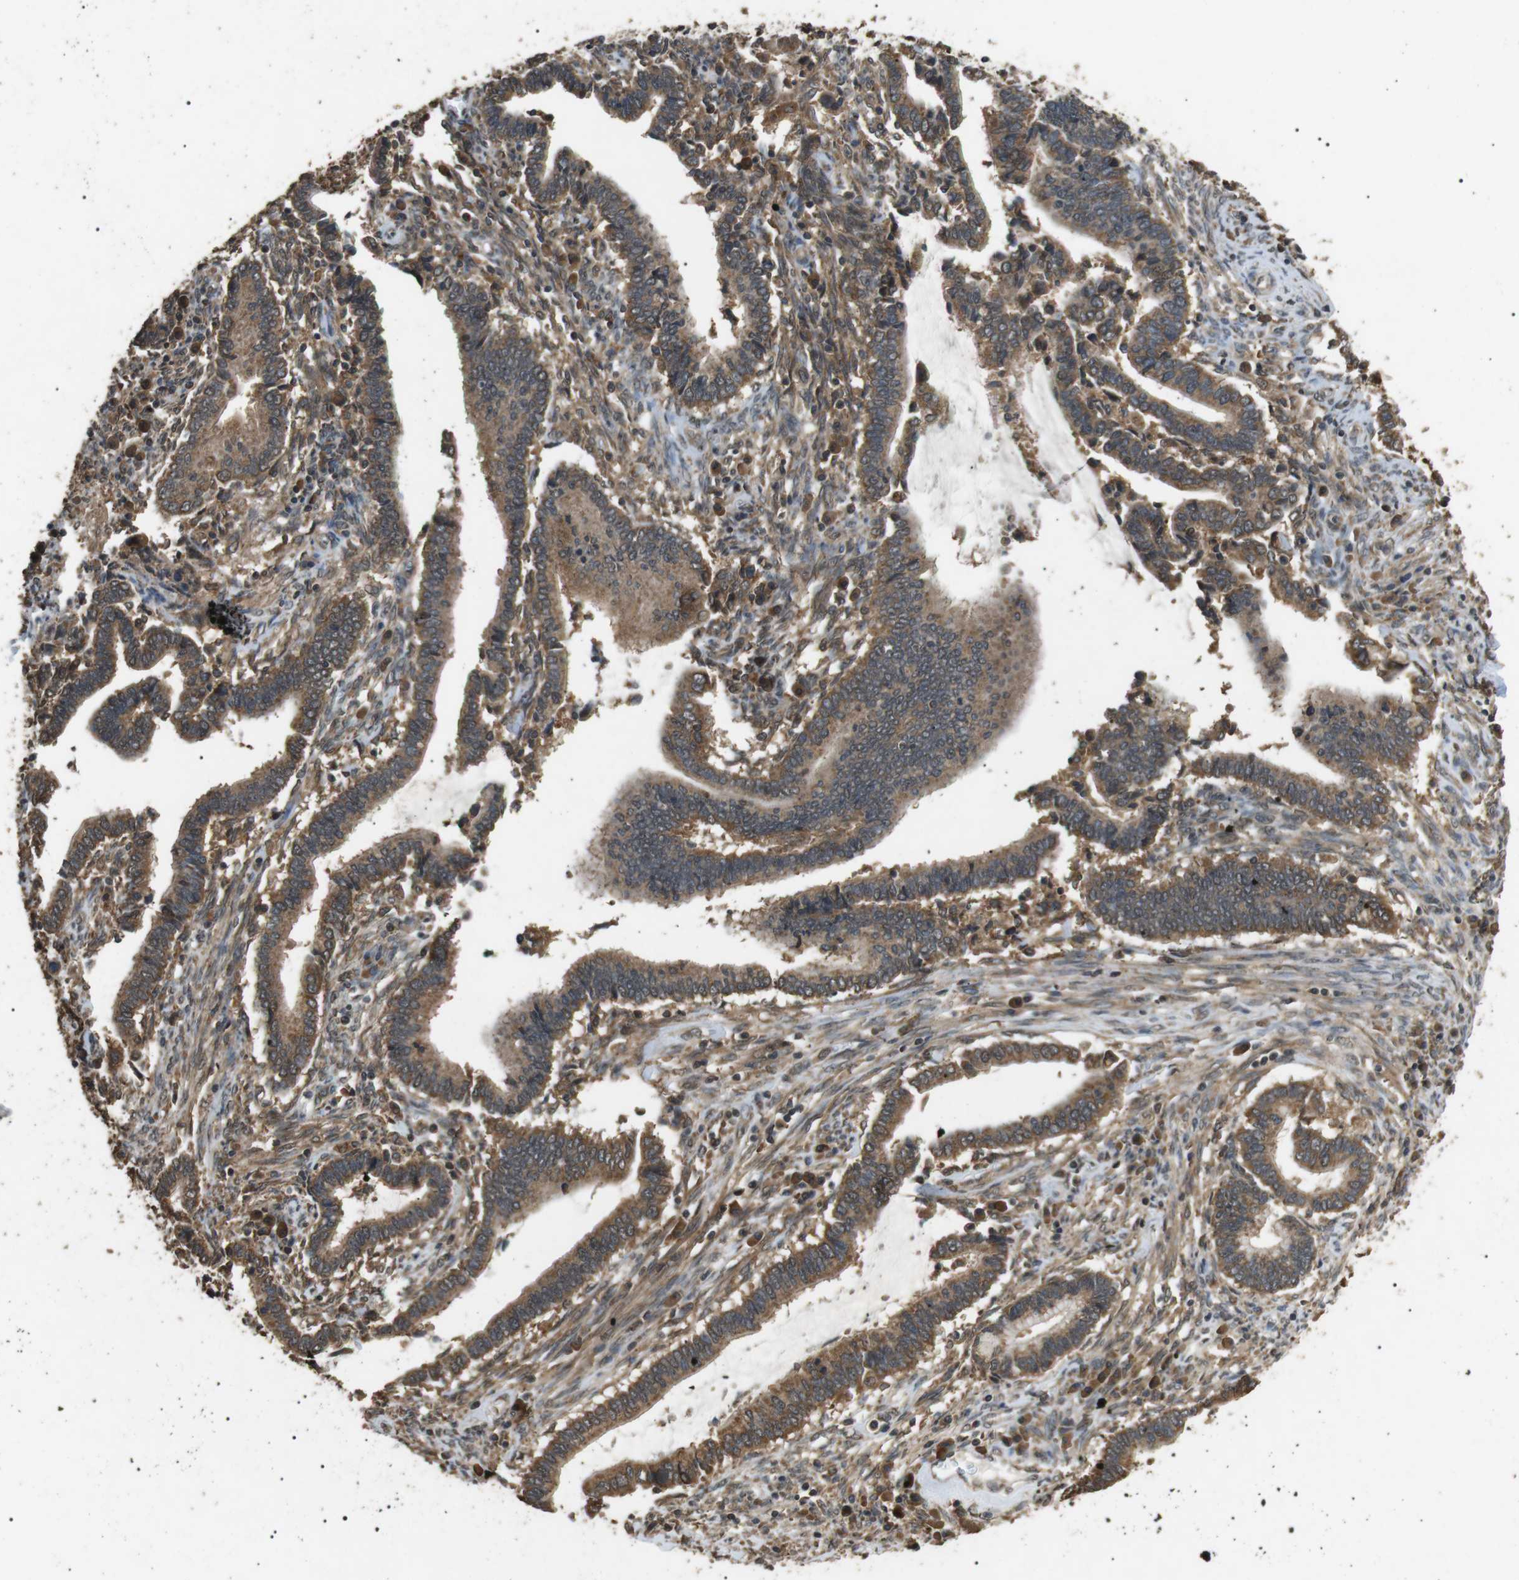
{"staining": {"intensity": "moderate", "quantity": ">75%", "location": "cytoplasmic/membranous"}, "tissue": "cervical cancer", "cell_type": "Tumor cells", "image_type": "cancer", "snomed": [{"axis": "morphology", "description": "Adenocarcinoma, NOS"}, {"axis": "topography", "description": "Cervix"}], "caption": "The image displays a brown stain indicating the presence of a protein in the cytoplasmic/membranous of tumor cells in cervical cancer.", "gene": "TBC1D15", "patient": {"sex": "female", "age": 44}}